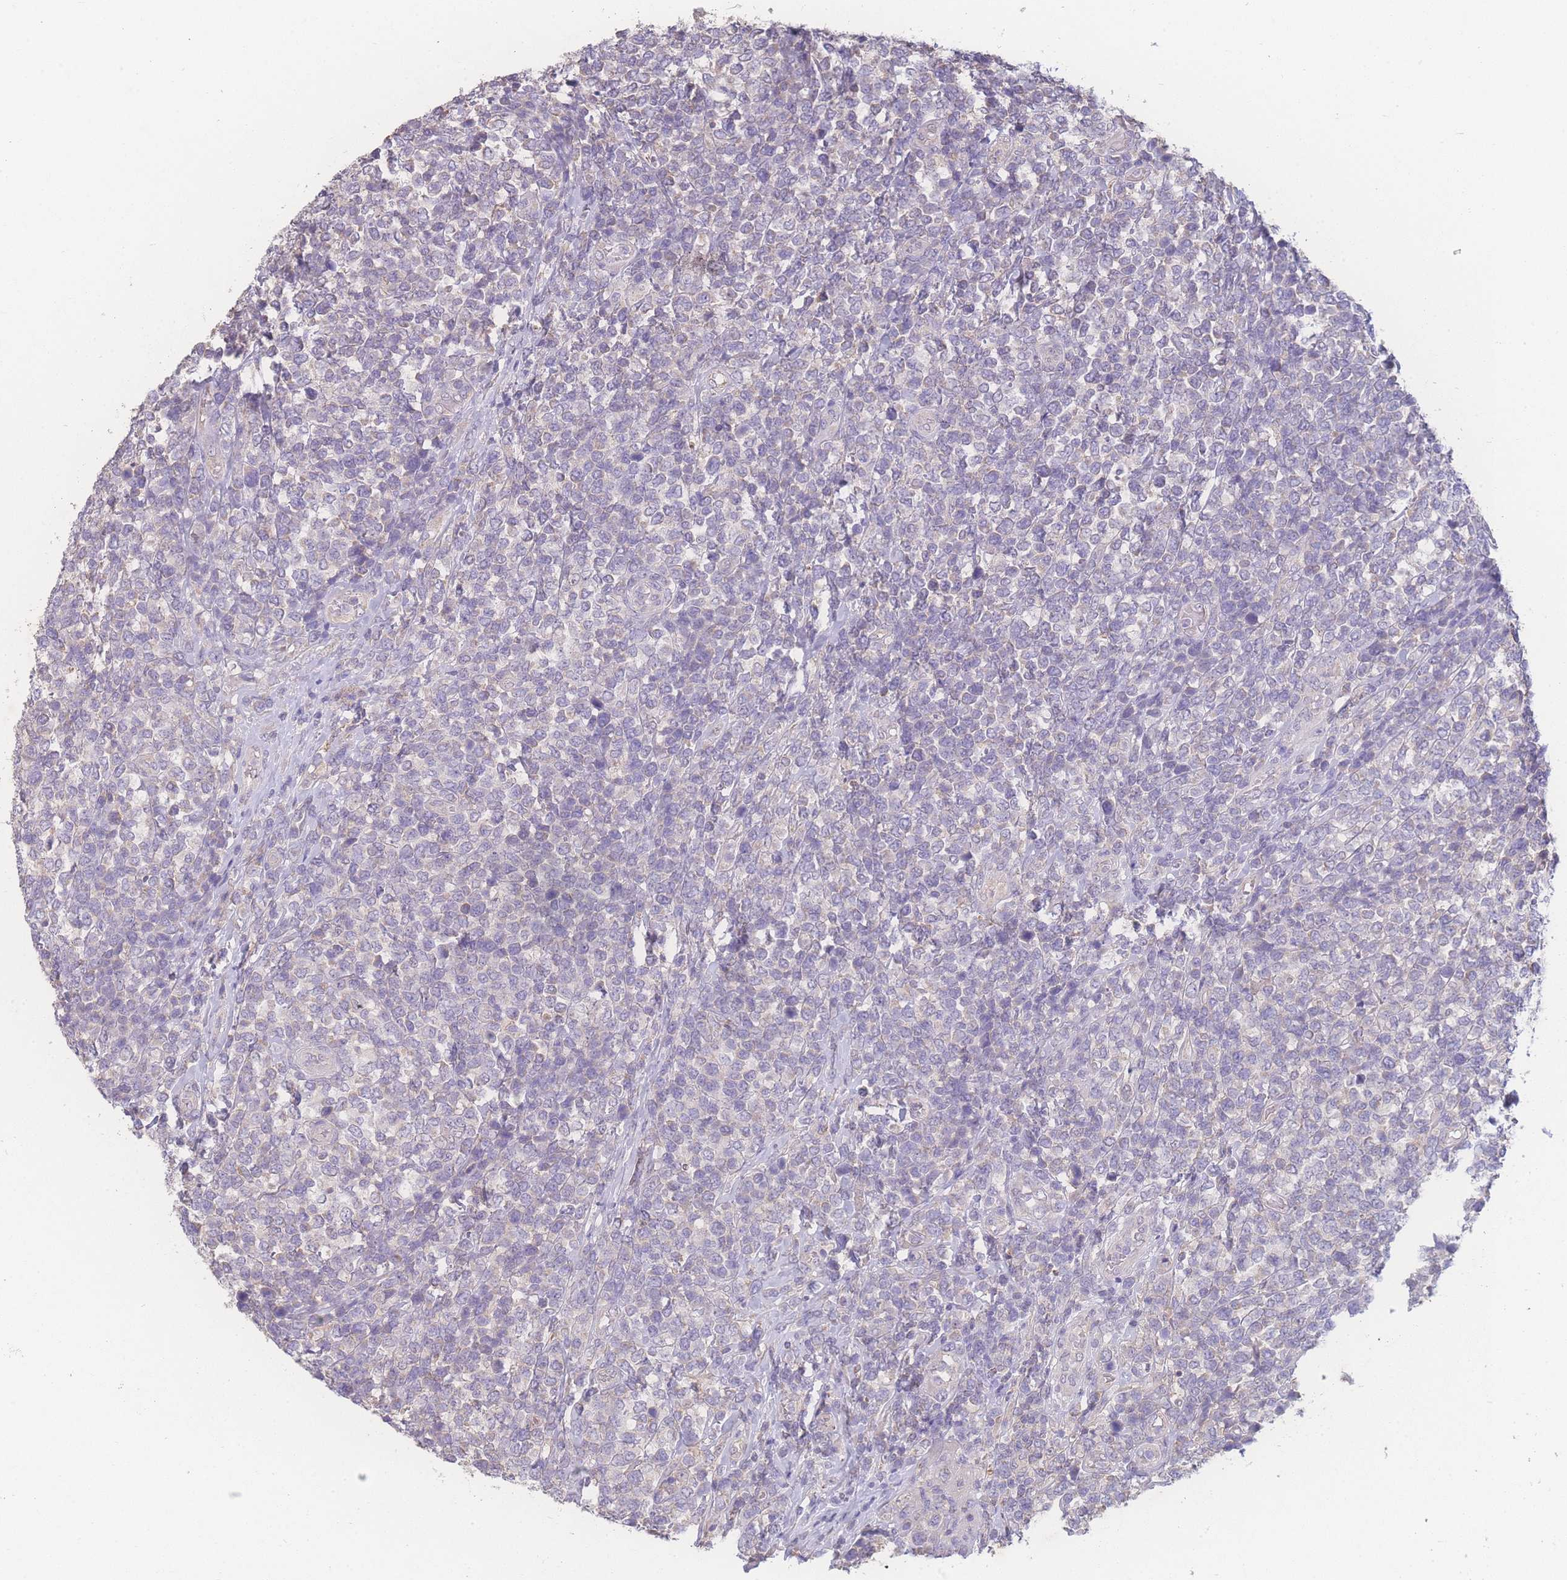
{"staining": {"intensity": "negative", "quantity": "none", "location": "none"}, "tissue": "lymphoma", "cell_type": "Tumor cells", "image_type": "cancer", "snomed": [{"axis": "morphology", "description": "Malignant lymphoma, non-Hodgkin's type, High grade"}, {"axis": "topography", "description": "Soft tissue"}], "caption": "The immunohistochemistry photomicrograph has no significant staining in tumor cells of lymphoma tissue.", "gene": "GIPR", "patient": {"sex": "female", "age": 56}}